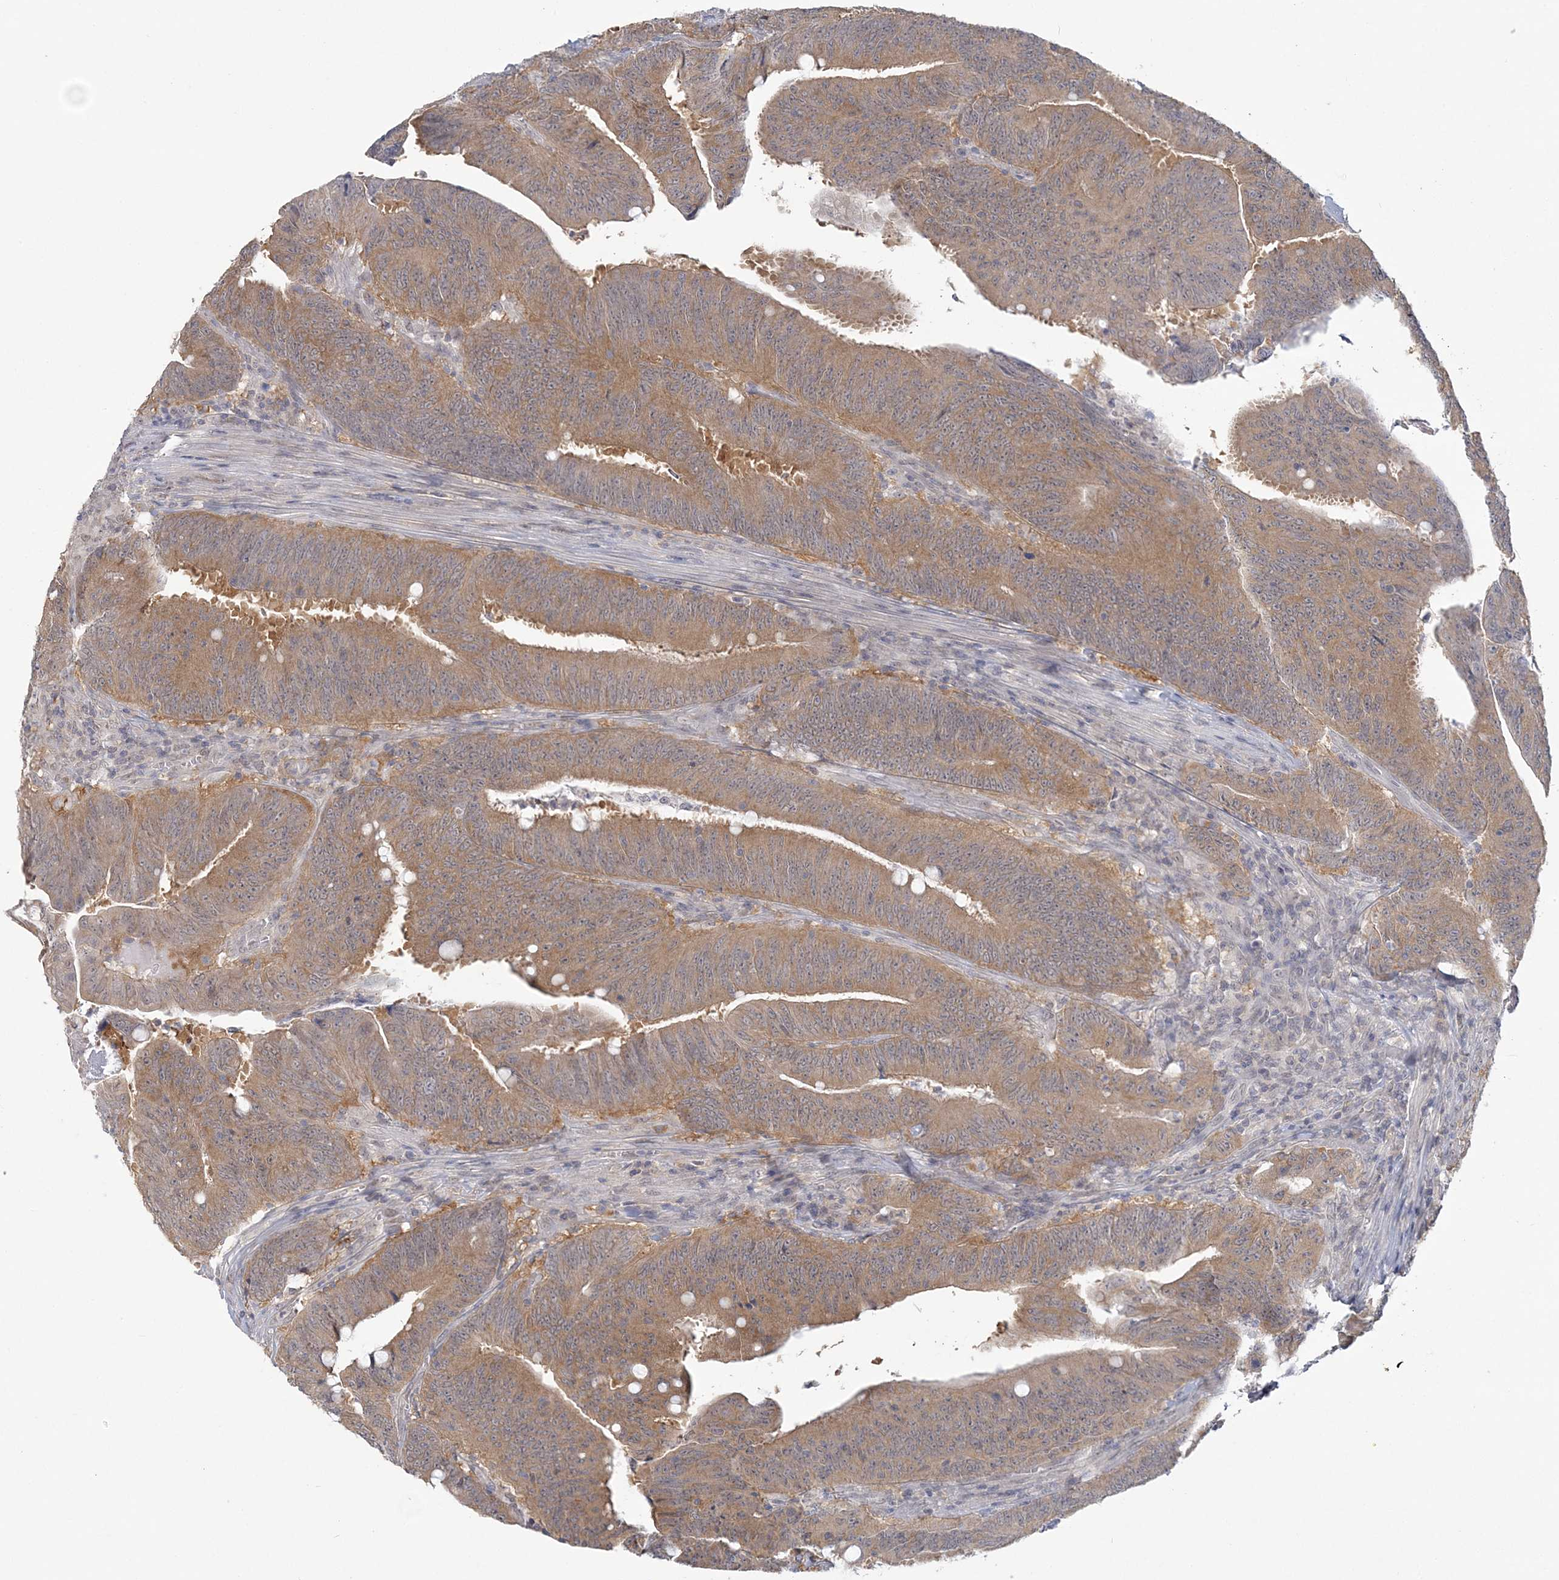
{"staining": {"intensity": "moderate", "quantity": ">75%", "location": "cytoplasmic/membranous"}, "tissue": "colorectal cancer", "cell_type": "Tumor cells", "image_type": "cancer", "snomed": [{"axis": "morphology", "description": "Adenocarcinoma, NOS"}, {"axis": "topography", "description": "Colon"}], "caption": "Colorectal cancer (adenocarcinoma) stained for a protein exhibits moderate cytoplasmic/membranous positivity in tumor cells. (Brightfield microscopy of DAB IHC at high magnification).", "gene": "ANKS1A", "patient": {"sex": "male", "age": 45}}